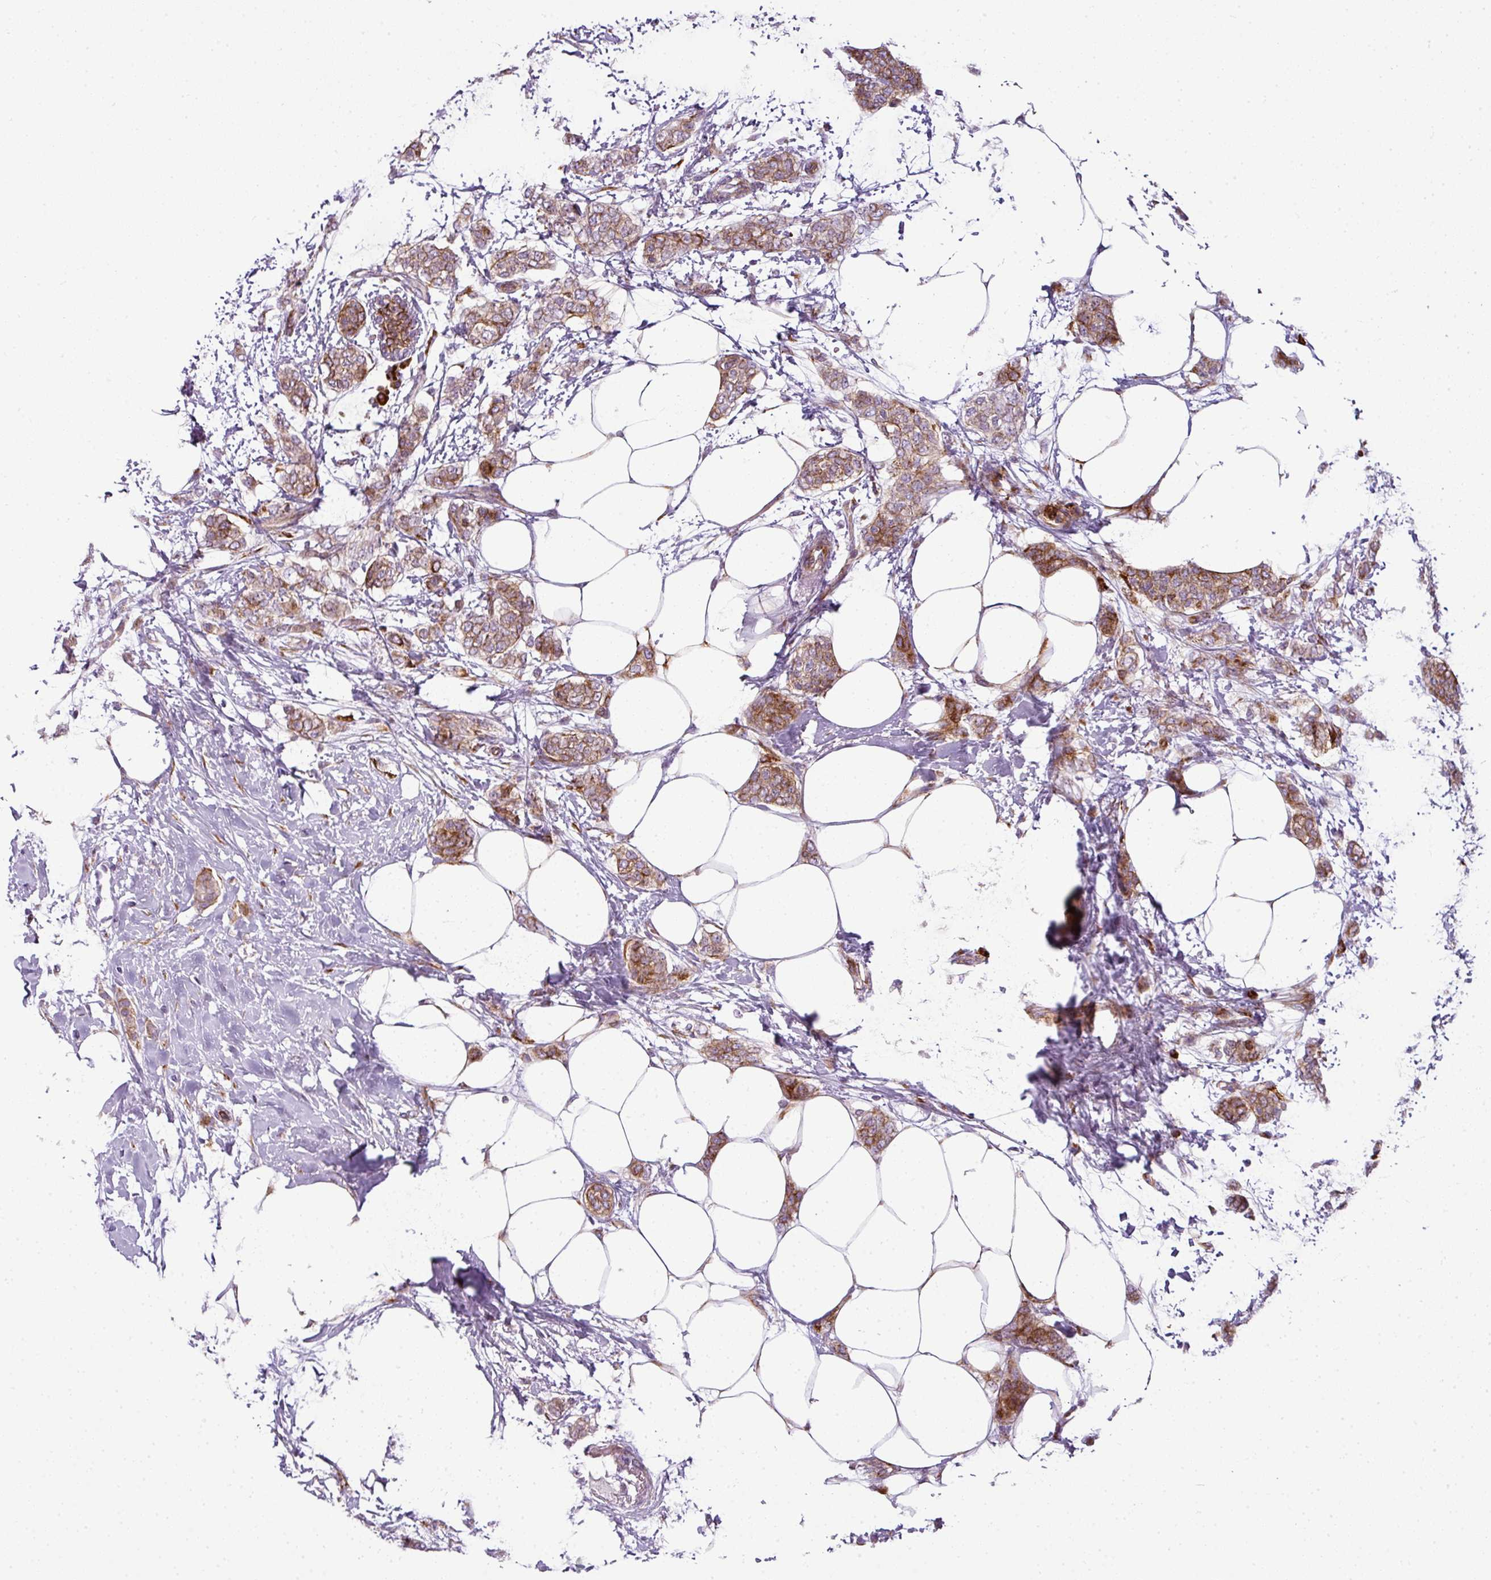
{"staining": {"intensity": "moderate", "quantity": ">75%", "location": "cytoplasmic/membranous"}, "tissue": "breast cancer", "cell_type": "Tumor cells", "image_type": "cancer", "snomed": [{"axis": "morphology", "description": "Duct carcinoma"}, {"axis": "topography", "description": "Breast"}], "caption": "Breast cancer (infiltrating ductal carcinoma) tissue displays moderate cytoplasmic/membranous staining in about >75% of tumor cells", "gene": "ANKRD18A", "patient": {"sex": "female", "age": 72}}